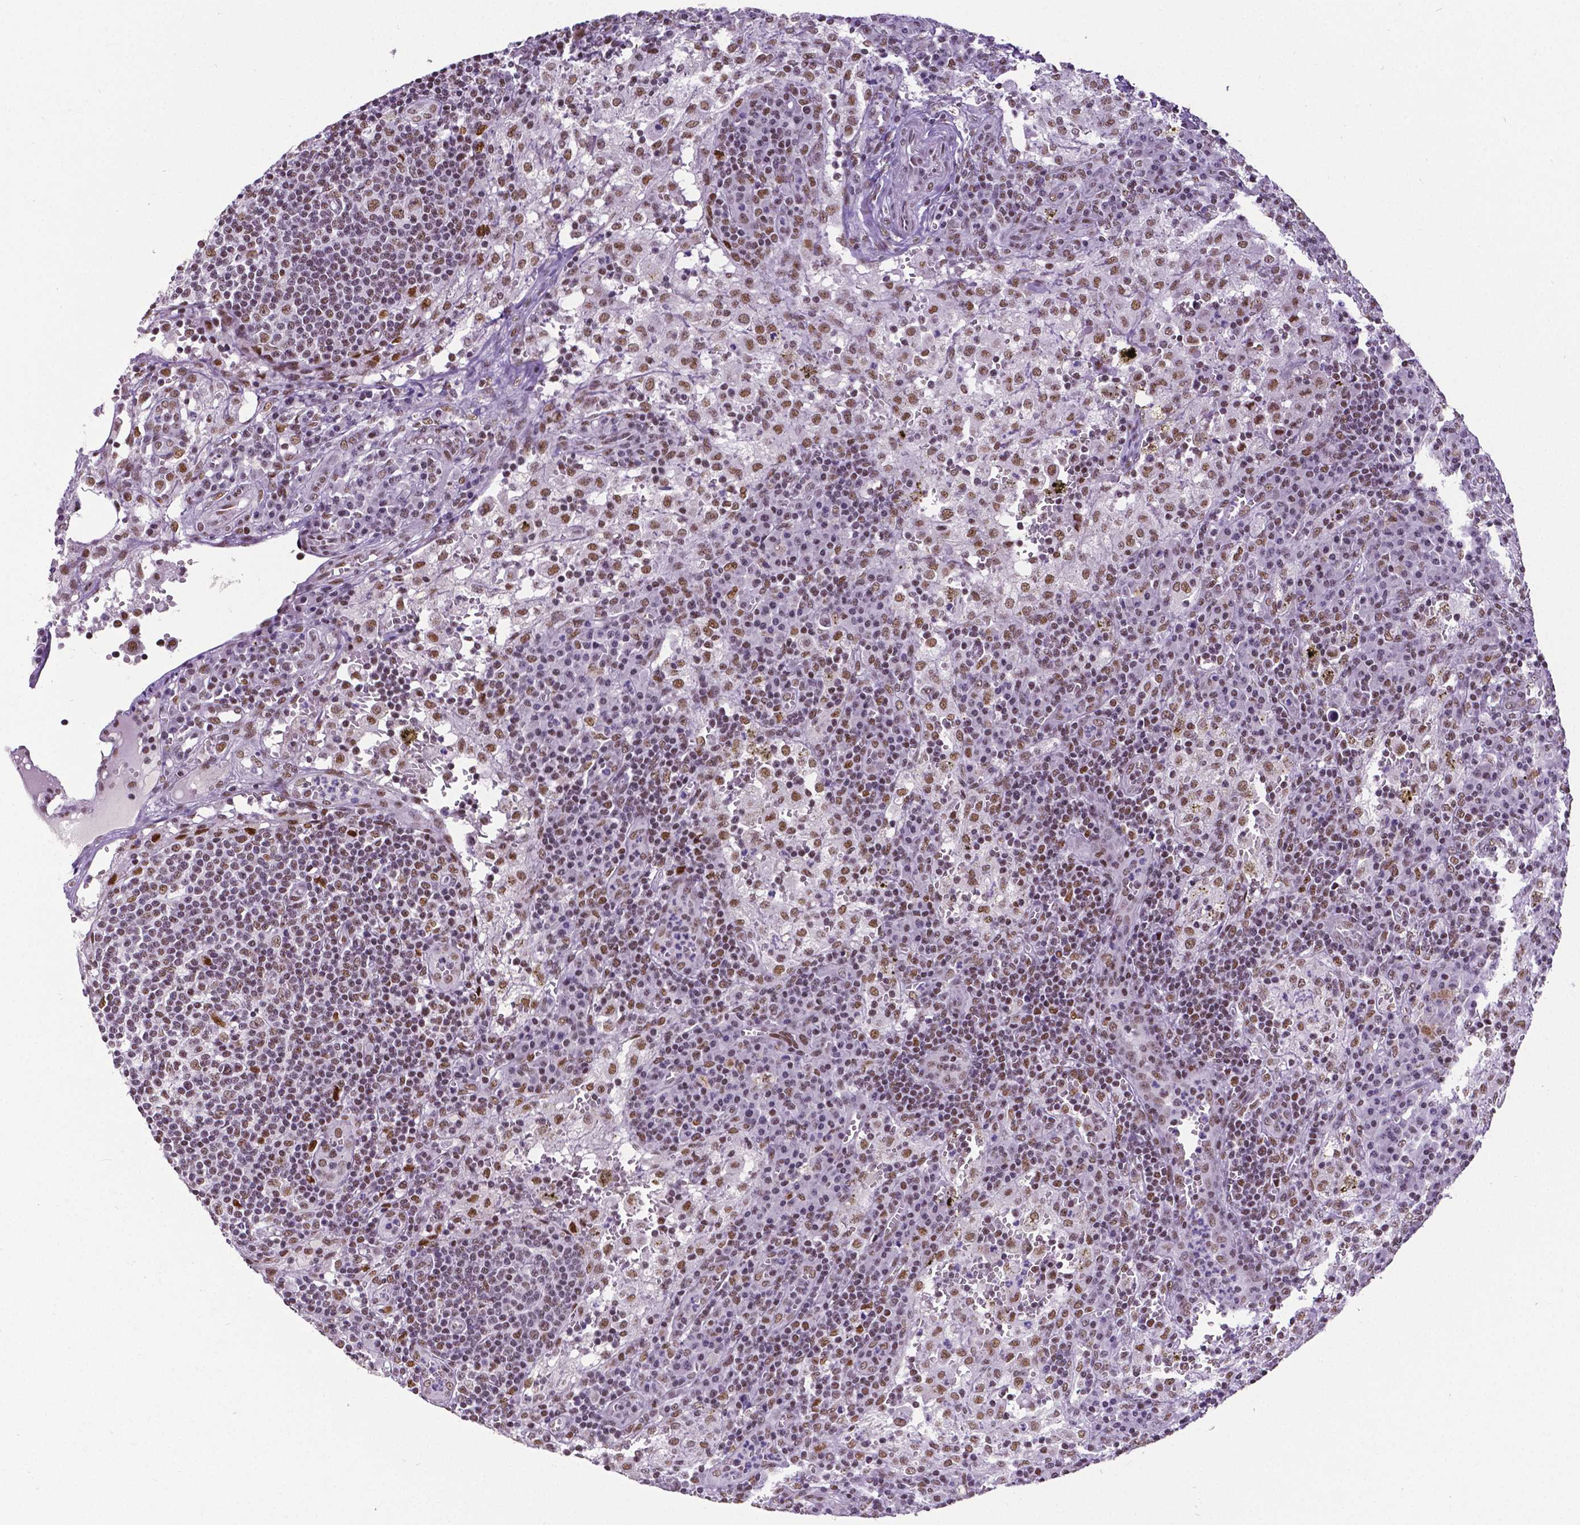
{"staining": {"intensity": "moderate", "quantity": "<25%", "location": "nuclear"}, "tissue": "lymph node", "cell_type": "Non-germinal center cells", "image_type": "normal", "snomed": [{"axis": "morphology", "description": "Normal tissue, NOS"}, {"axis": "topography", "description": "Lymph node"}], "caption": "Protein expression analysis of normal lymph node shows moderate nuclear expression in approximately <25% of non-germinal center cells. The protein of interest is shown in brown color, while the nuclei are stained blue.", "gene": "REST", "patient": {"sex": "male", "age": 62}}